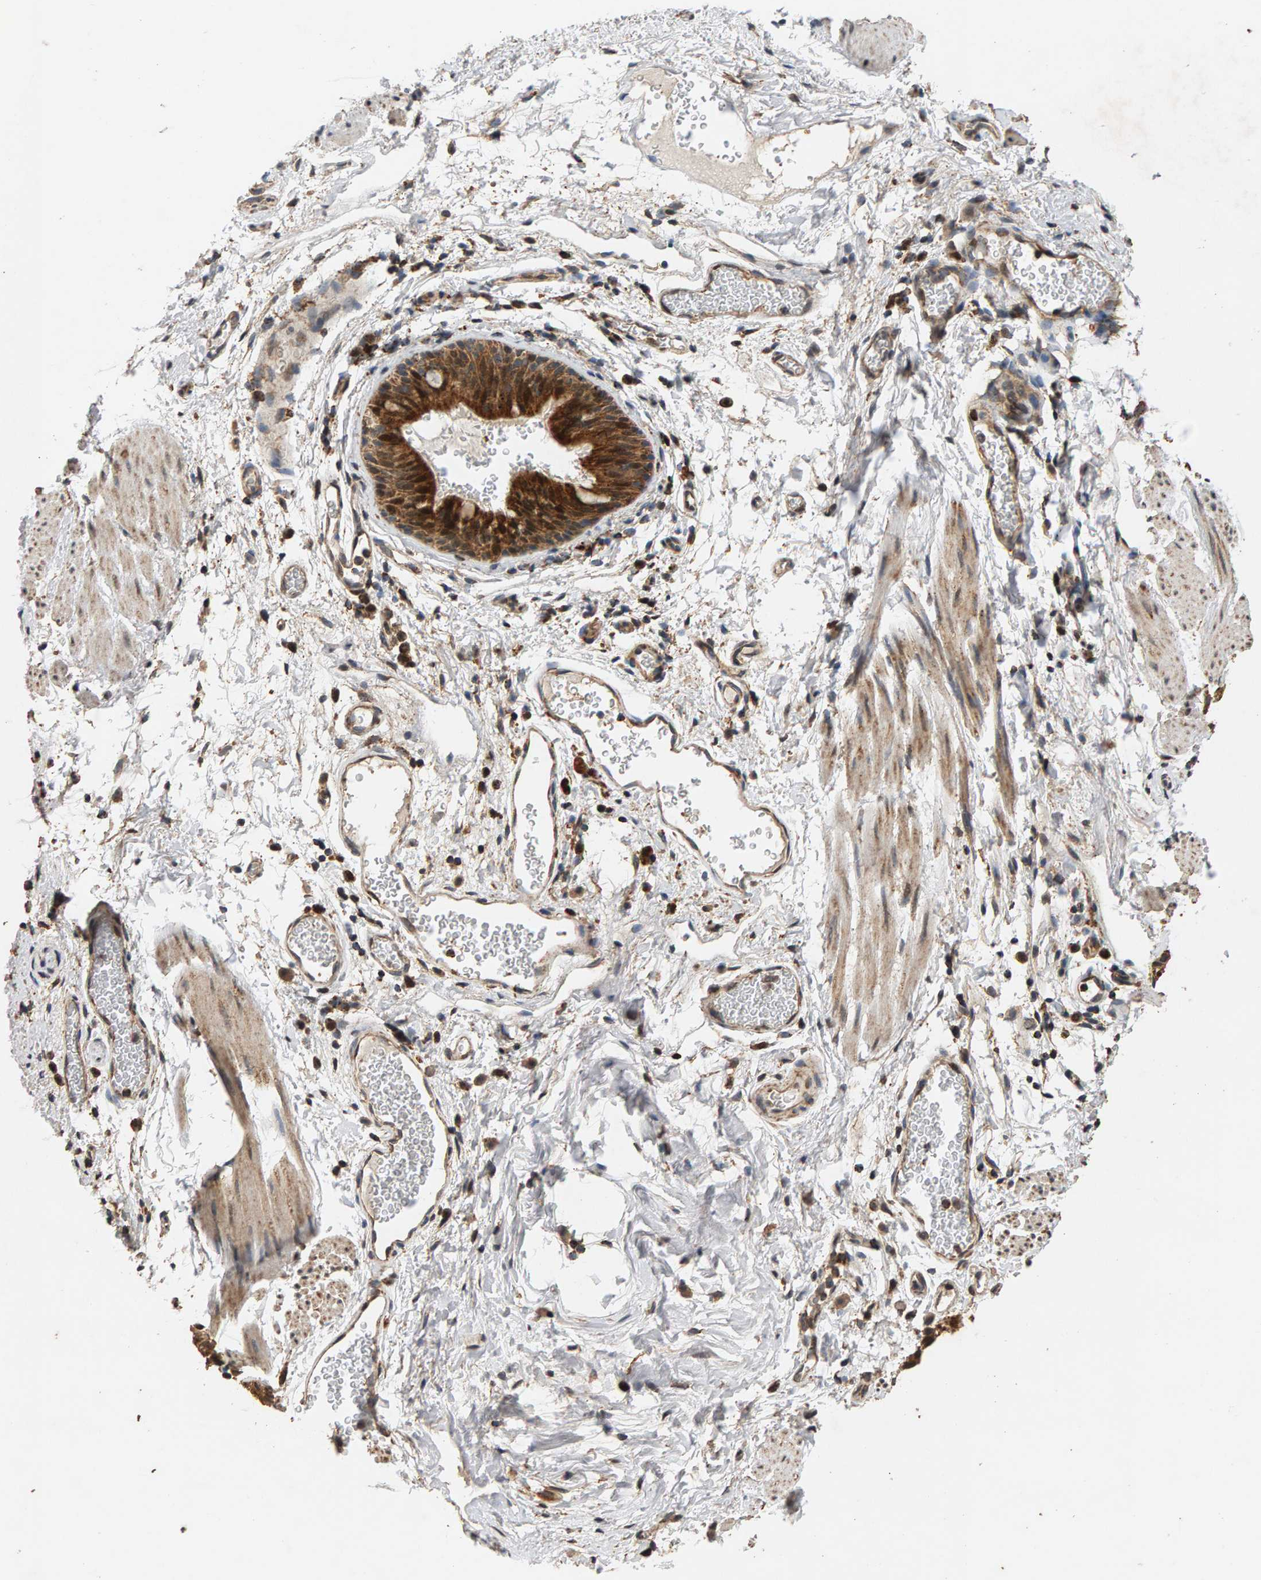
{"staining": {"intensity": "strong", "quantity": ">75%", "location": "cytoplasmic/membranous"}, "tissue": "bronchus", "cell_type": "Respiratory epithelial cells", "image_type": "normal", "snomed": [{"axis": "morphology", "description": "Normal tissue, NOS"}, {"axis": "topography", "description": "Cartilage tissue"}, {"axis": "topography", "description": "Bronchus"}], "caption": "Immunohistochemical staining of unremarkable bronchus exhibits >75% levels of strong cytoplasmic/membranous protein positivity in approximately >75% of respiratory epithelial cells.", "gene": "GSTK1", "patient": {"sex": "female", "age": 53}}